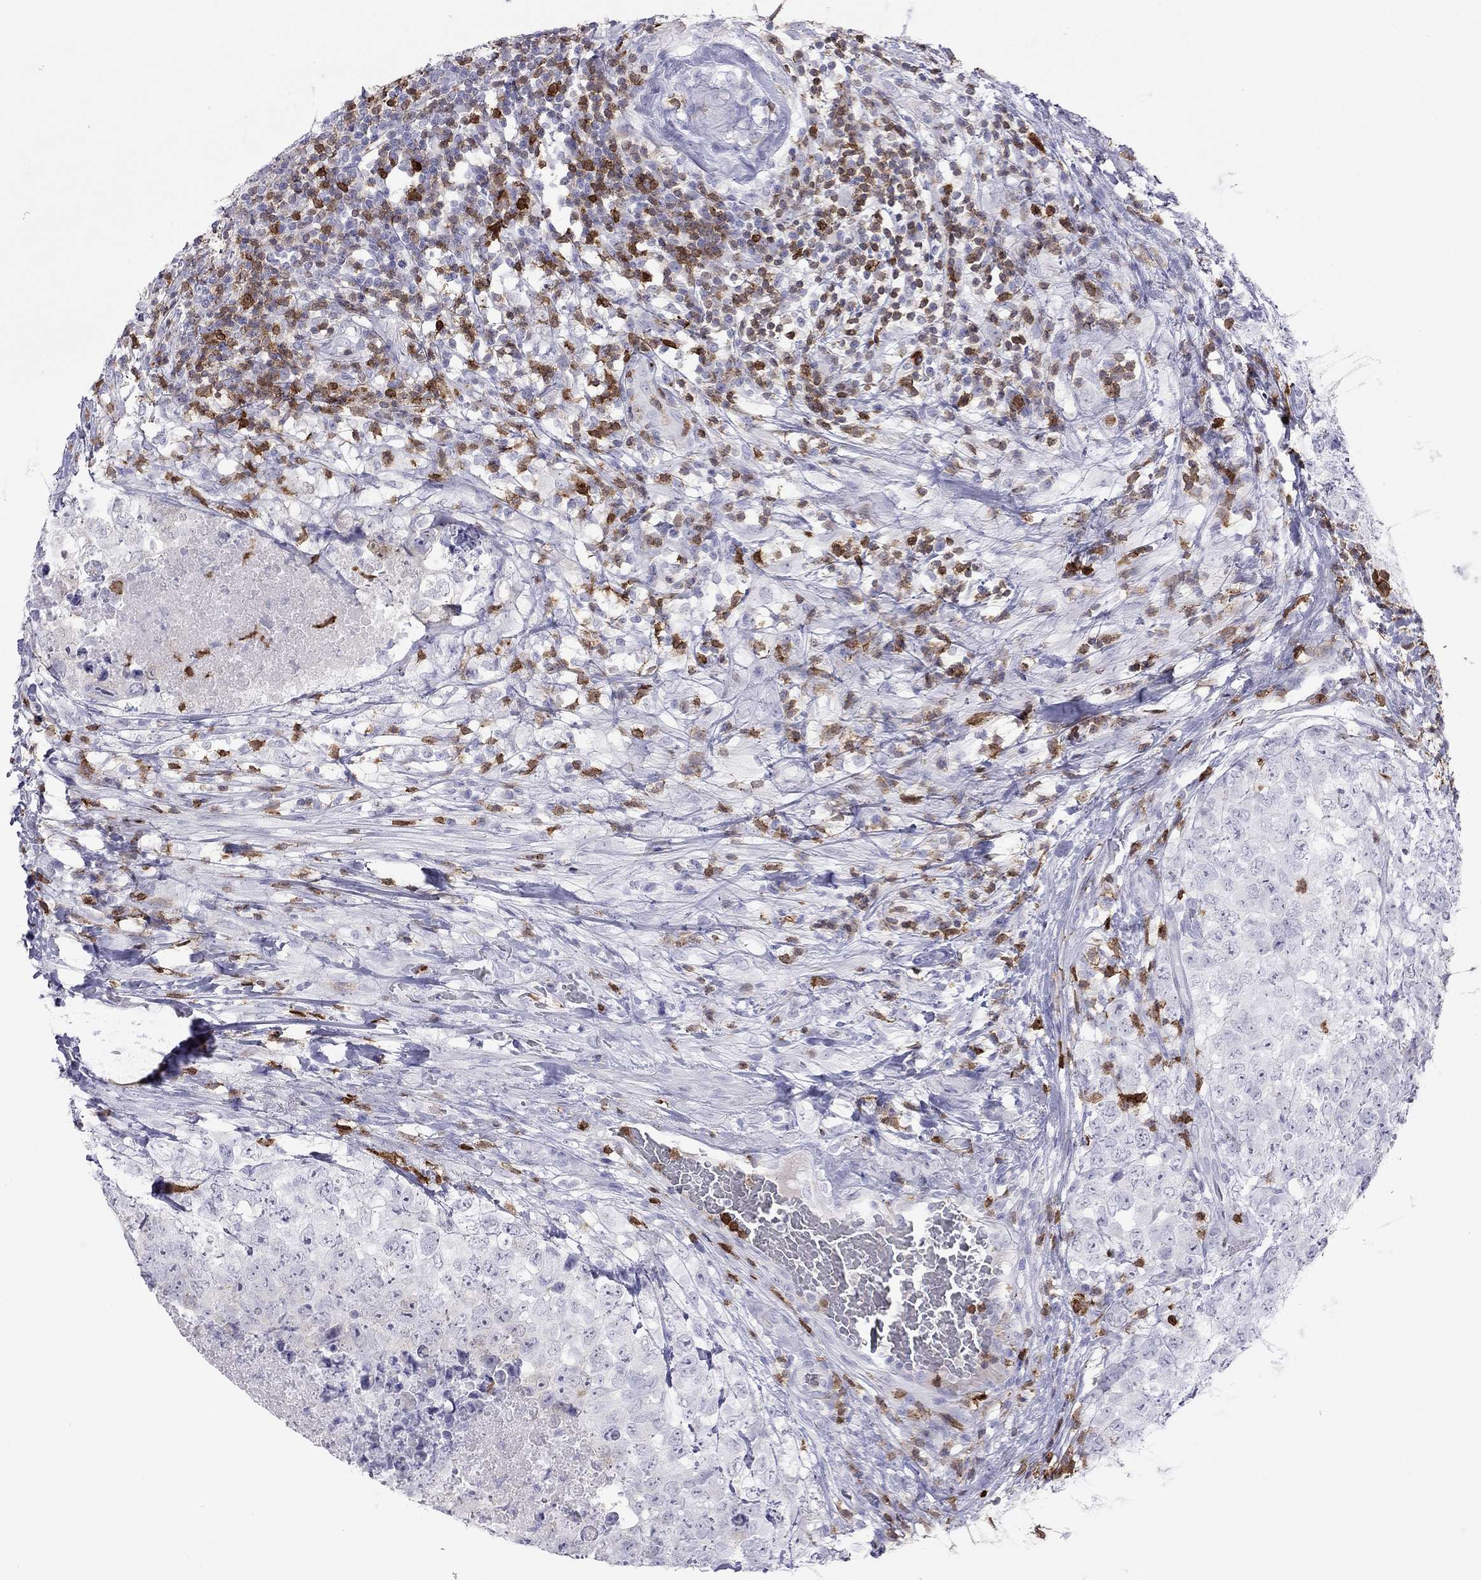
{"staining": {"intensity": "negative", "quantity": "none", "location": "none"}, "tissue": "testis cancer", "cell_type": "Tumor cells", "image_type": "cancer", "snomed": [{"axis": "morphology", "description": "Seminoma, NOS"}, {"axis": "topography", "description": "Testis"}], "caption": "This is an immunohistochemistry histopathology image of human testis seminoma. There is no expression in tumor cells.", "gene": "SH2D2A", "patient": {"sex": "male", "age": 34}}